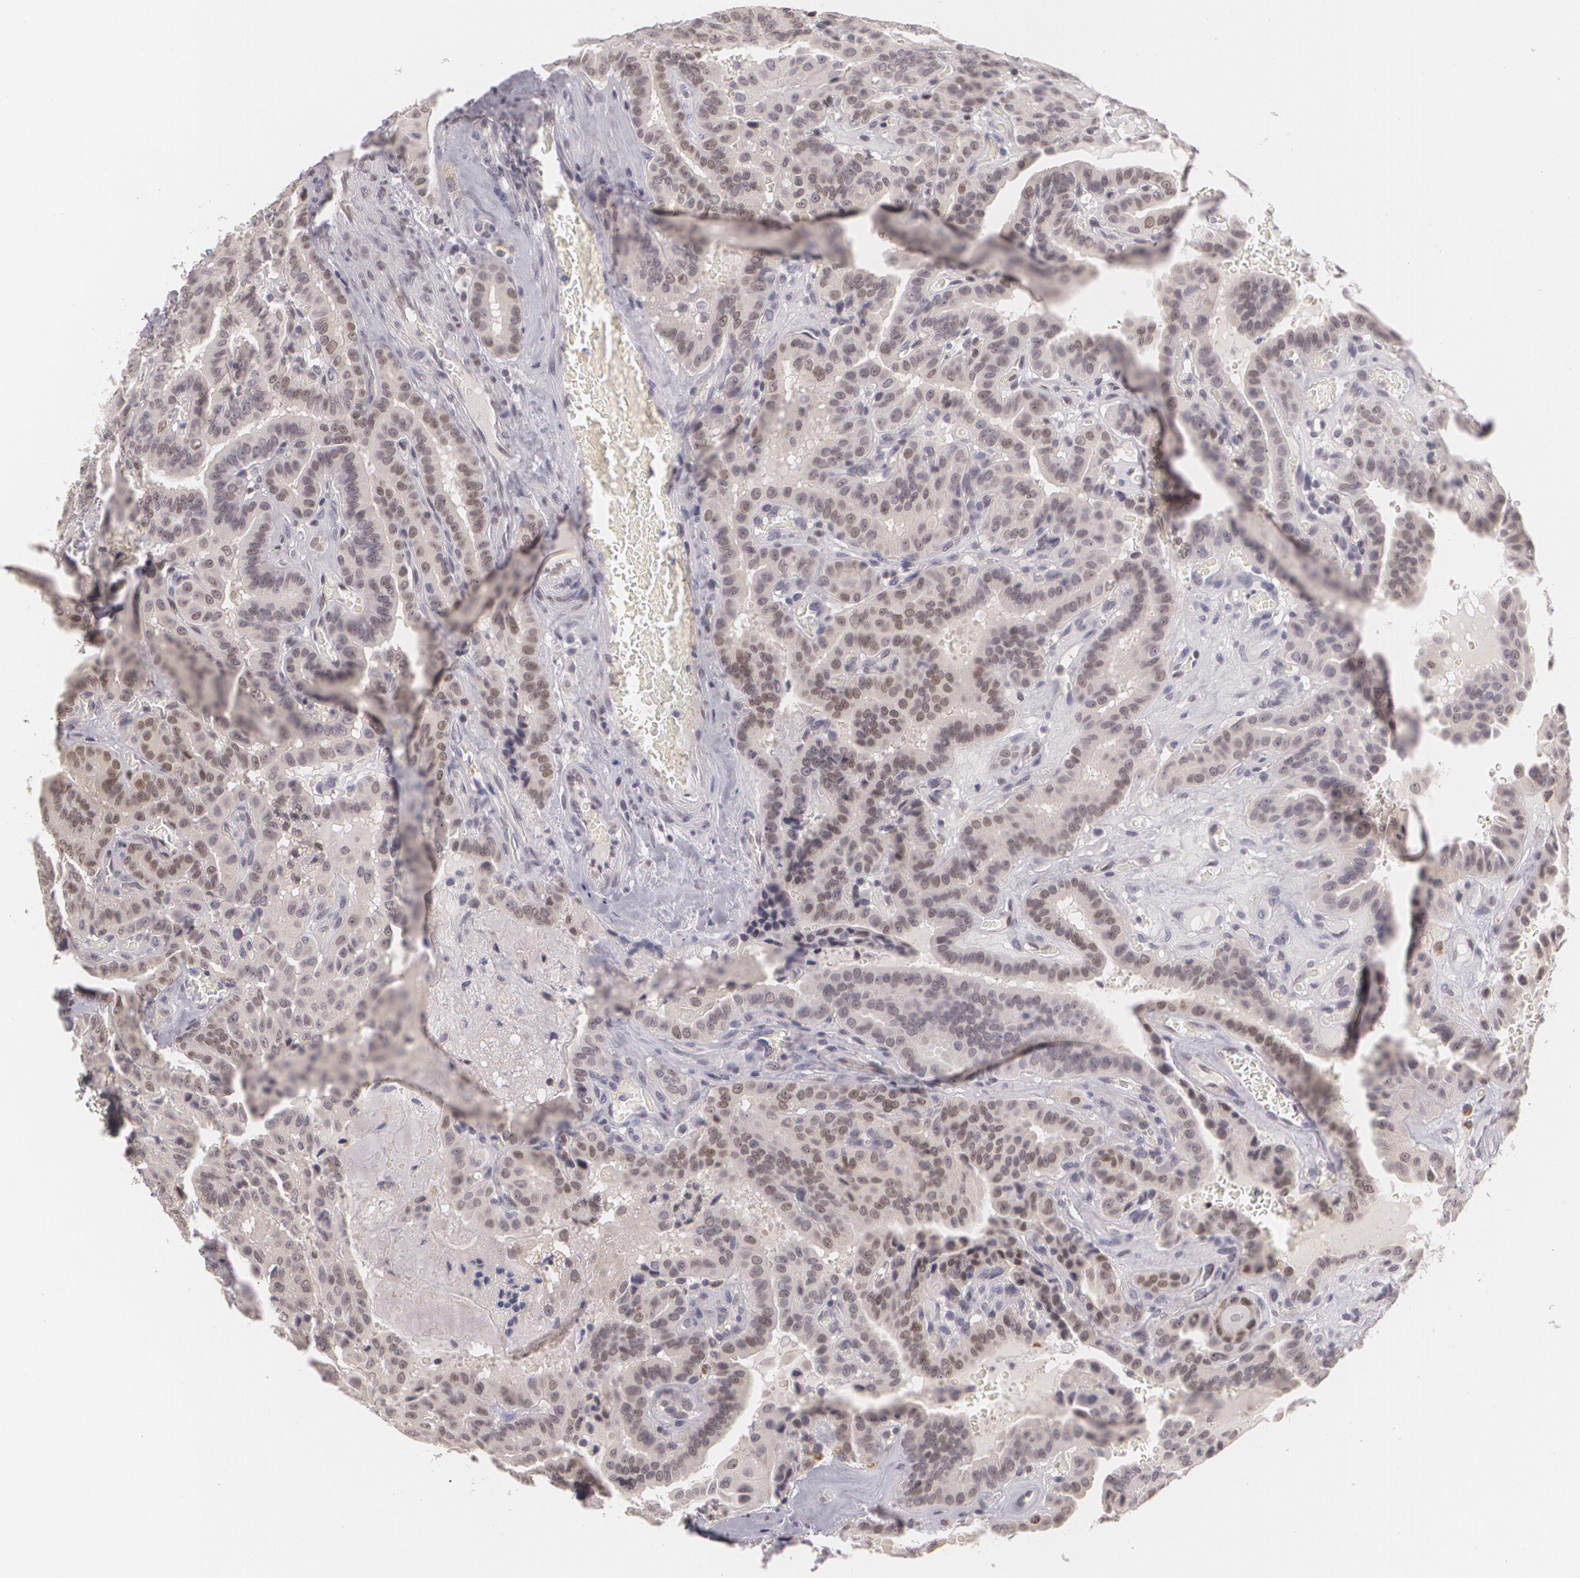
{"staining": {"intensity": "moderate", "quantity": "25%-75%", "location": "cytoplasmic/membranous,nuclear"}, "tissue": "thyroid cancer", "cell_type": "Tumor cells", "image_type": "cancer", "snomed": [{"axis": "morphology", "description": "Papillary adenocarcinoma, NOS"}, {"axis": "topography", "description": "Thyroid gland"}], "caption": "A photomicrograph showing moderate cytoplasmic/membranous and nuclear expression in about 25%-75% of tumor cells in thyroid cancer (papillary adenocarcinoma), as visualized by brown immunohistochemical staining.", "gene": "ZBTB16", "patient": {"sex": "male", "age": 87}}